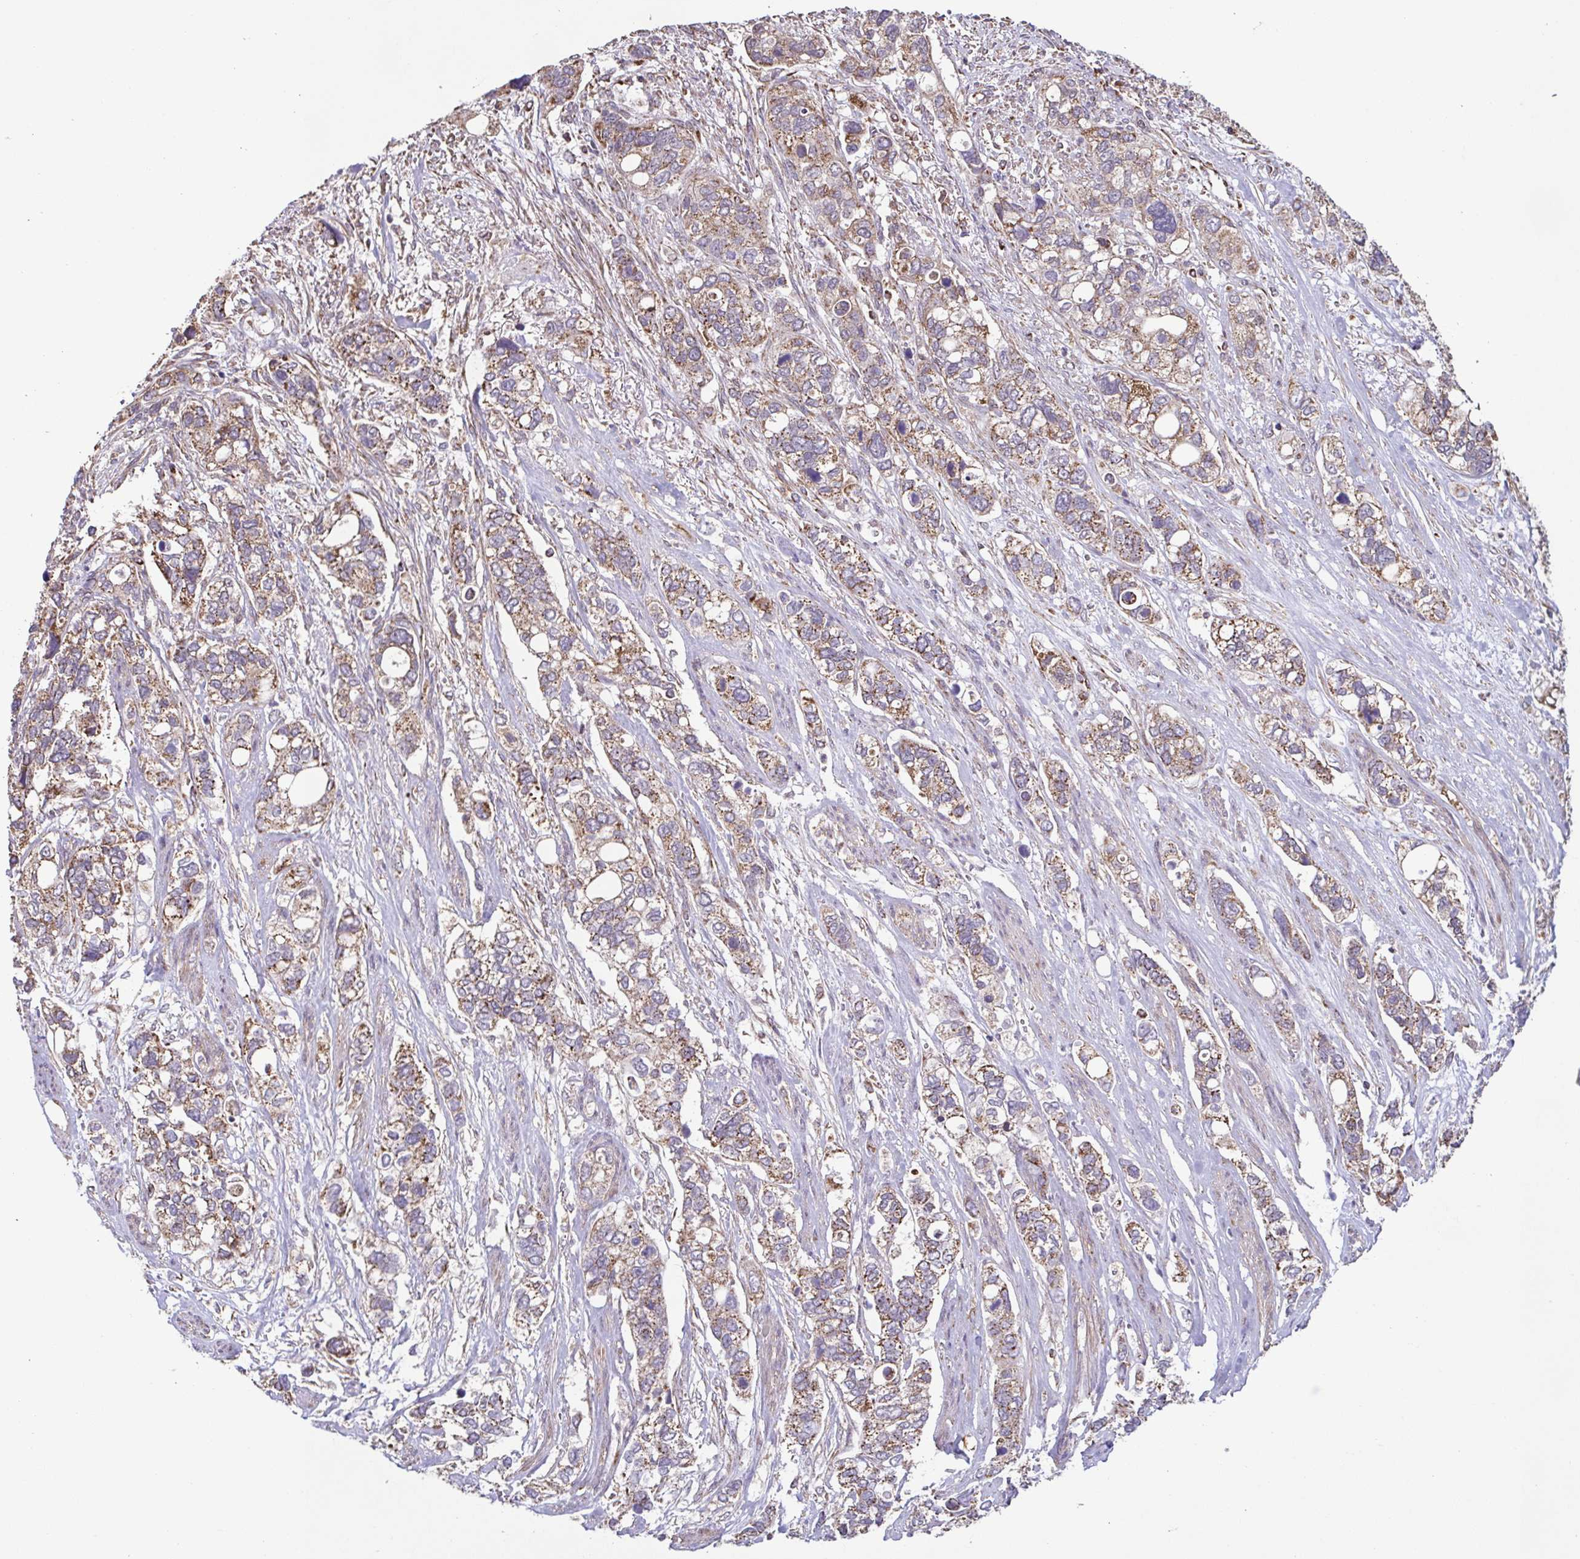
{"staining": {"intensity": "moderate", "quantity": "25%-75%", "location": "cytoplasmic/membranous"}, "tissue": "stomach cancer", "cell_type": "Tumor cells", "image_type": "cancer", "snomed": [{"axis": "morphology", "description": "Adenocarcinoma, NOS"}, {"axis": "topography", "description": "Stomach, upper"}], "caption": "Immunohistochemistry staining of stomach cancer, which demonstrates medium levels of moderate cytoplasmic/membranous expression in about 25%-75% of tumor cells indicating moderate cytoplasmic/membranous protein staining. The staining was performed using DAB (3,3'-diaminobenzidine) (brown) for protein detection and nuclei were counterstained in hematoxylin (blue).", "gene": "DIP2B", "patient": {"sex": "female", "age": 81}}